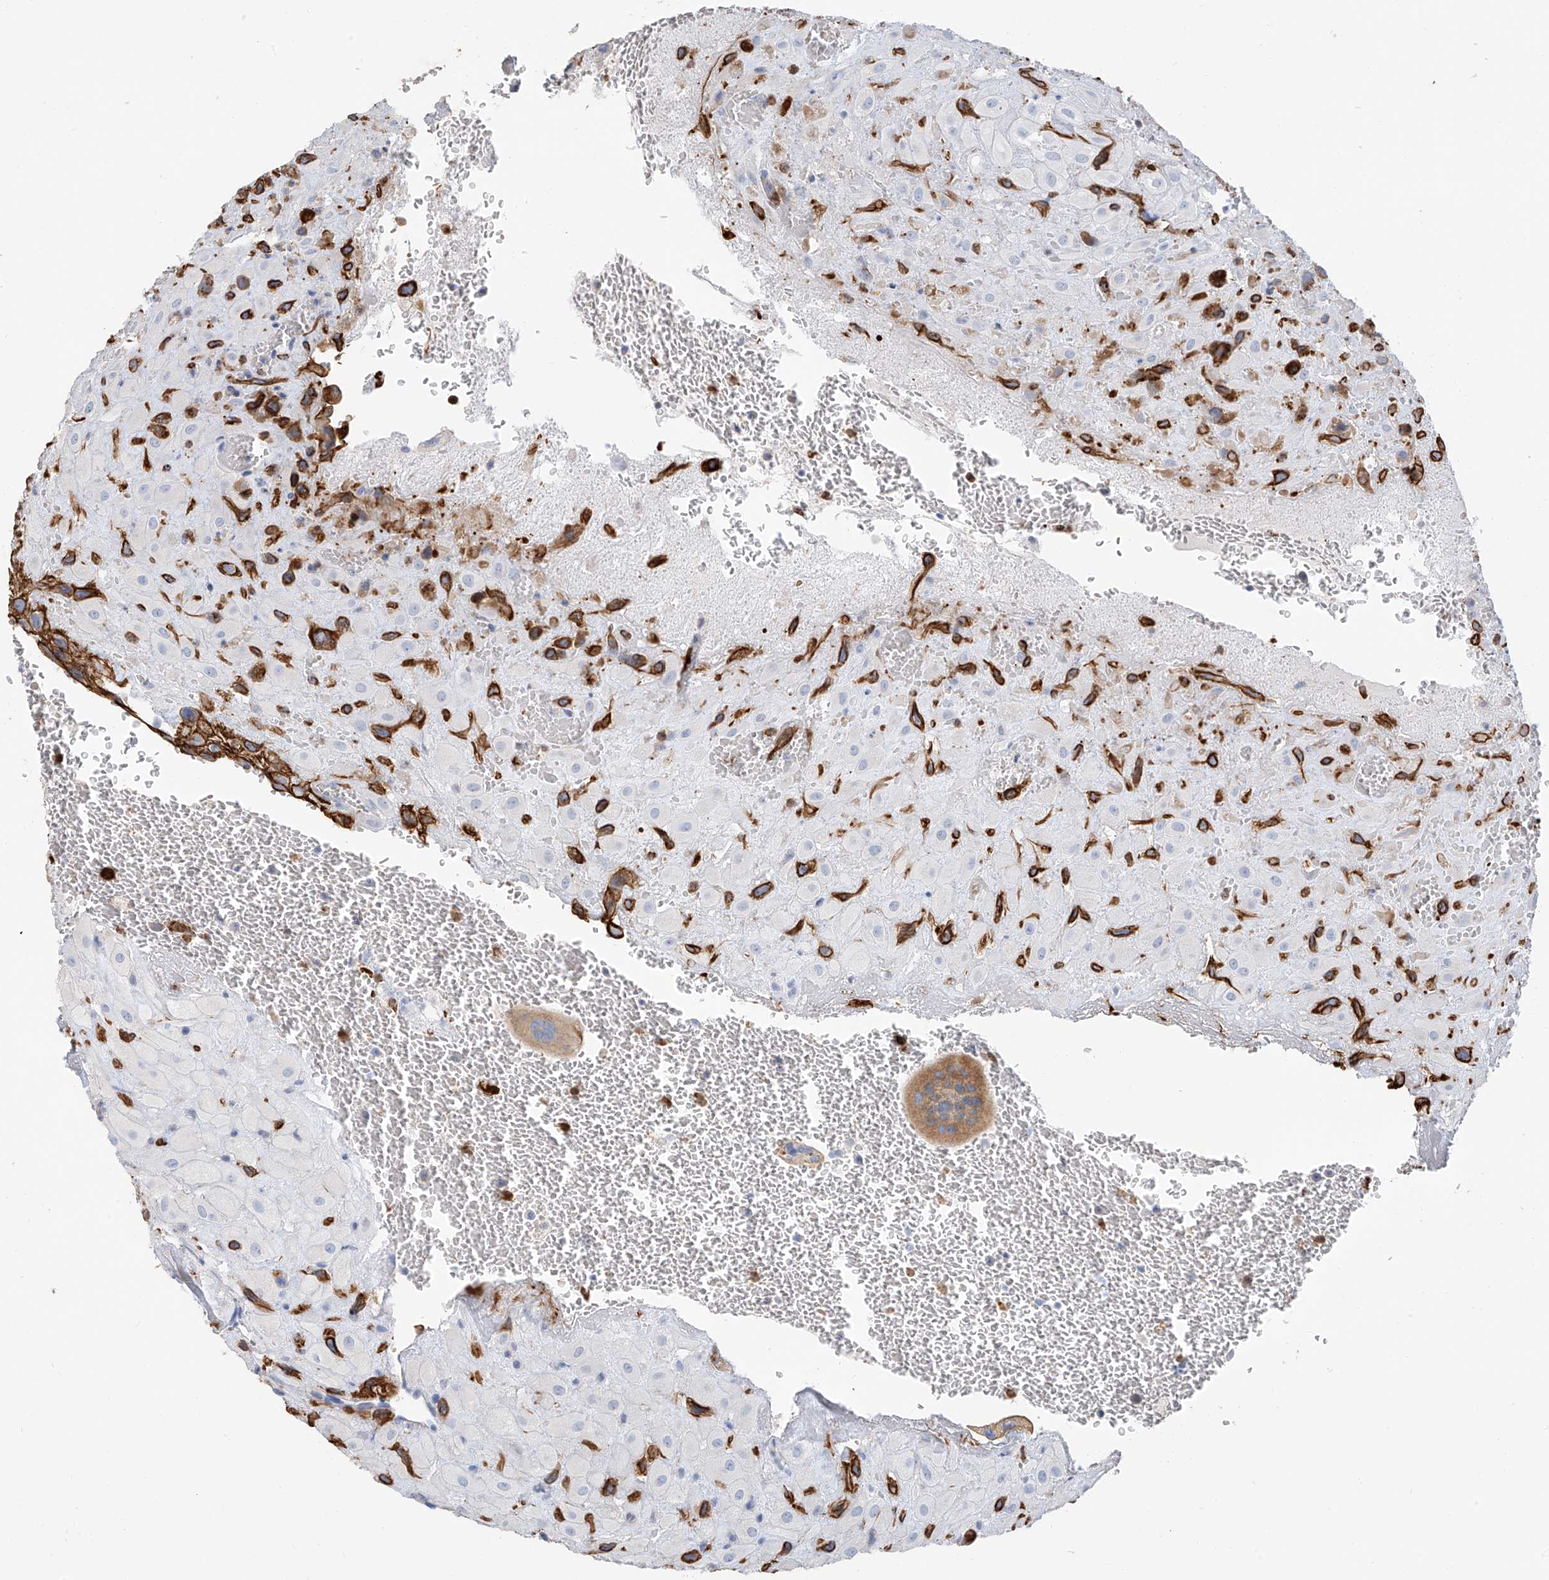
{"staining": {"intensity": "strong", "quantity": "25%-75%", "location": "cytoplasmic/membranous"}, "tissue": "placenta", "cell_type": "Decidual cells", "image_type": "normal", "snomed": [{"axis": "morphology", "description": "Normal tissue, NOS"}, {"axis": "topography", "description": "Placenta"}], "caption": "Immunohistochemistry of benign placenta demonstrates high levels of strong cytoplasmic/membranous staining in about 25%-75% of decidual cells. The protein is shown in brown color, while the nuclei are stained blue.", "gene": "PAFAH1B3", "patient": {"sex": "female", "age": 35}}